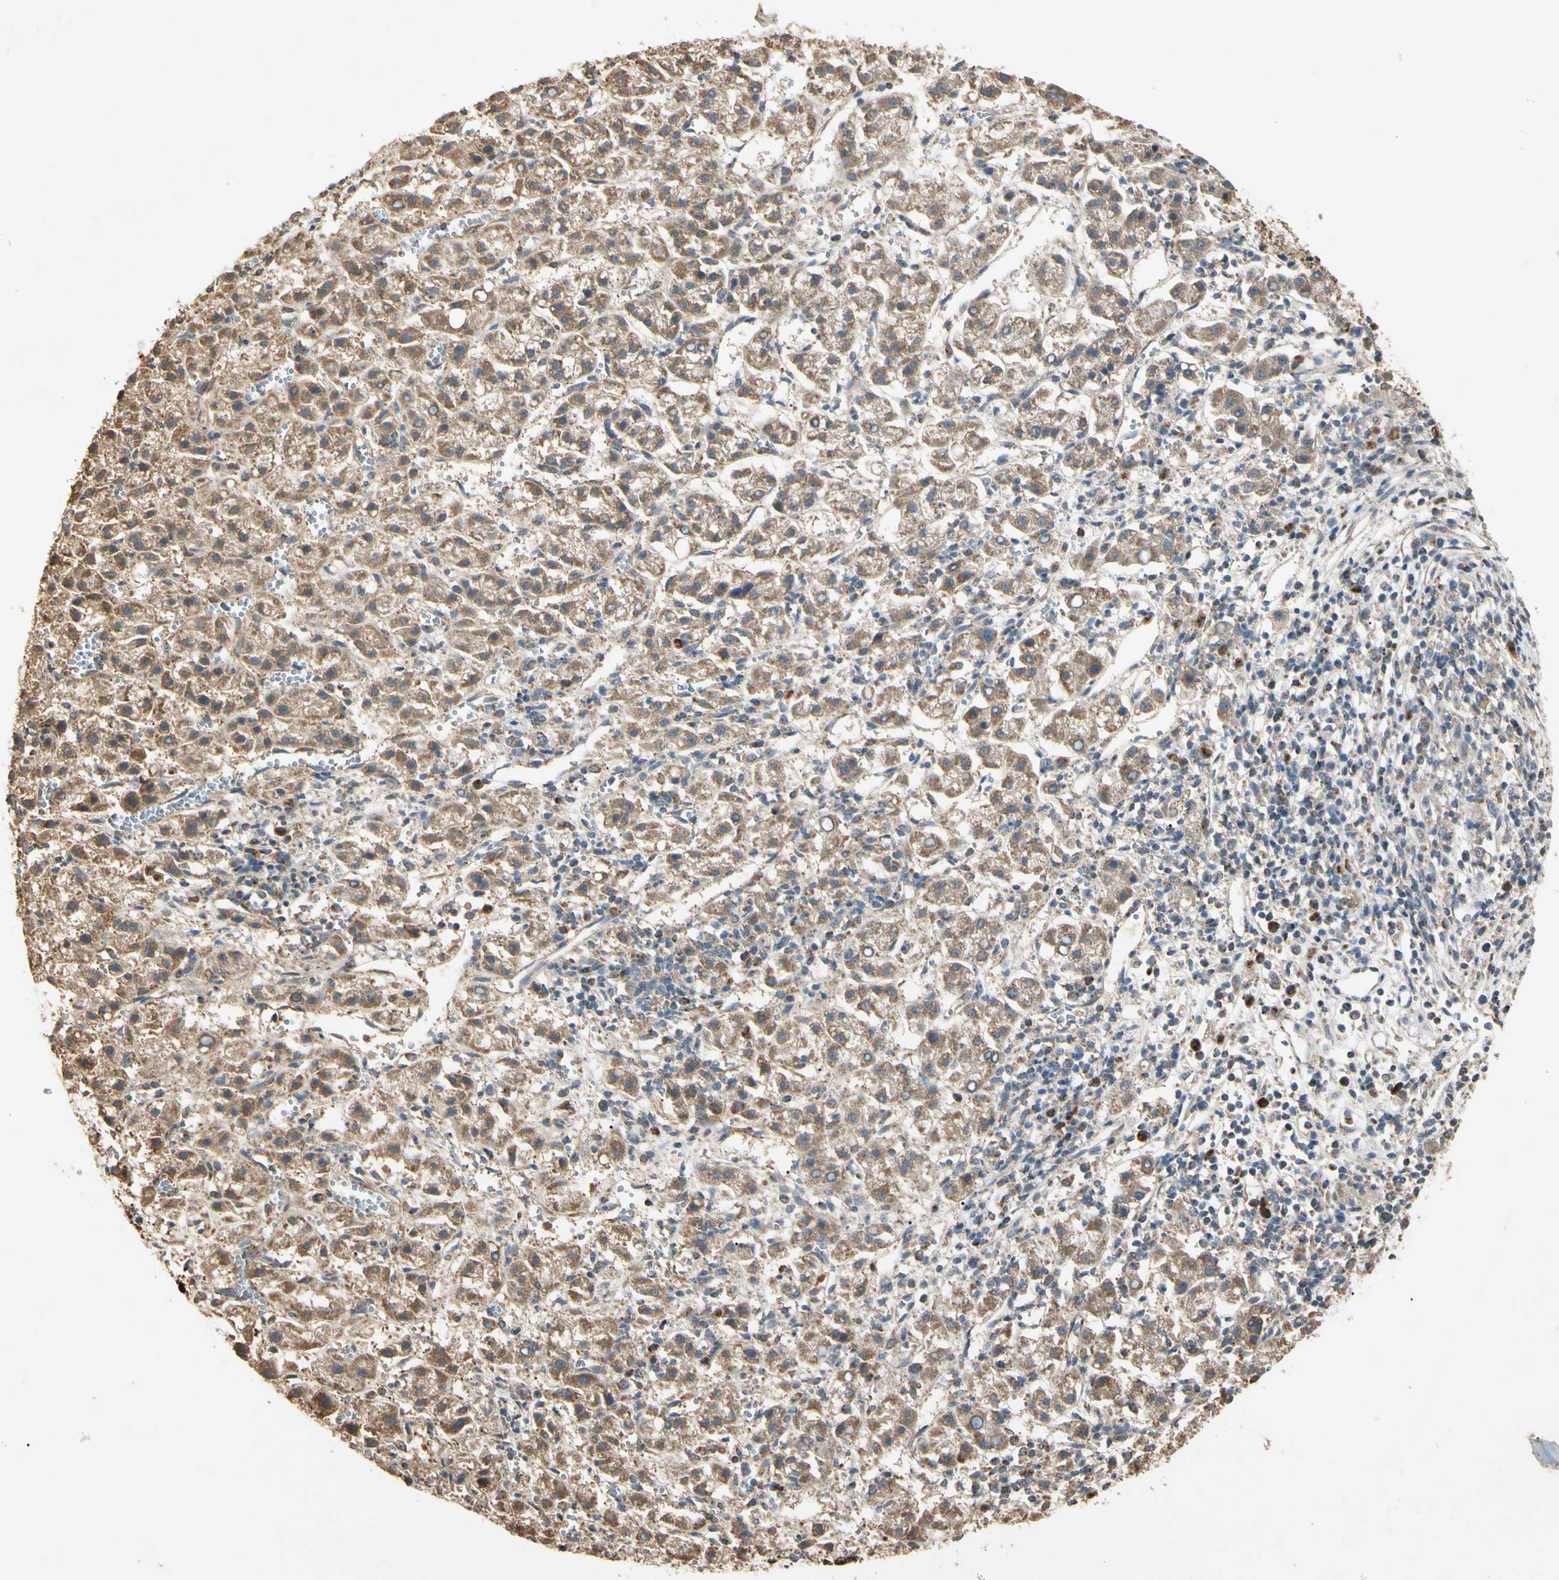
{"staining": {"intensity": "moderate", "quantity": ">75%", "location": "cytoplasmic/membranous"}, "tissue": "liver cancer", "cell_type": "Tumor cells", "image_type": "cancer", "snomed": [{"axis": "morphology", "description": "Carcinoma, Hepatocellular, NOS"}, {"axis": "topography", "description": "Liver"}], "caption": "Approximately >75% of tumor cells in liver cancer show moderate cytoplasmic/membranous protein expression as visualized by brown immunohistochemical staining.", "gene": "PRDX5", "patient": {"sex": "female", "age": 58}}